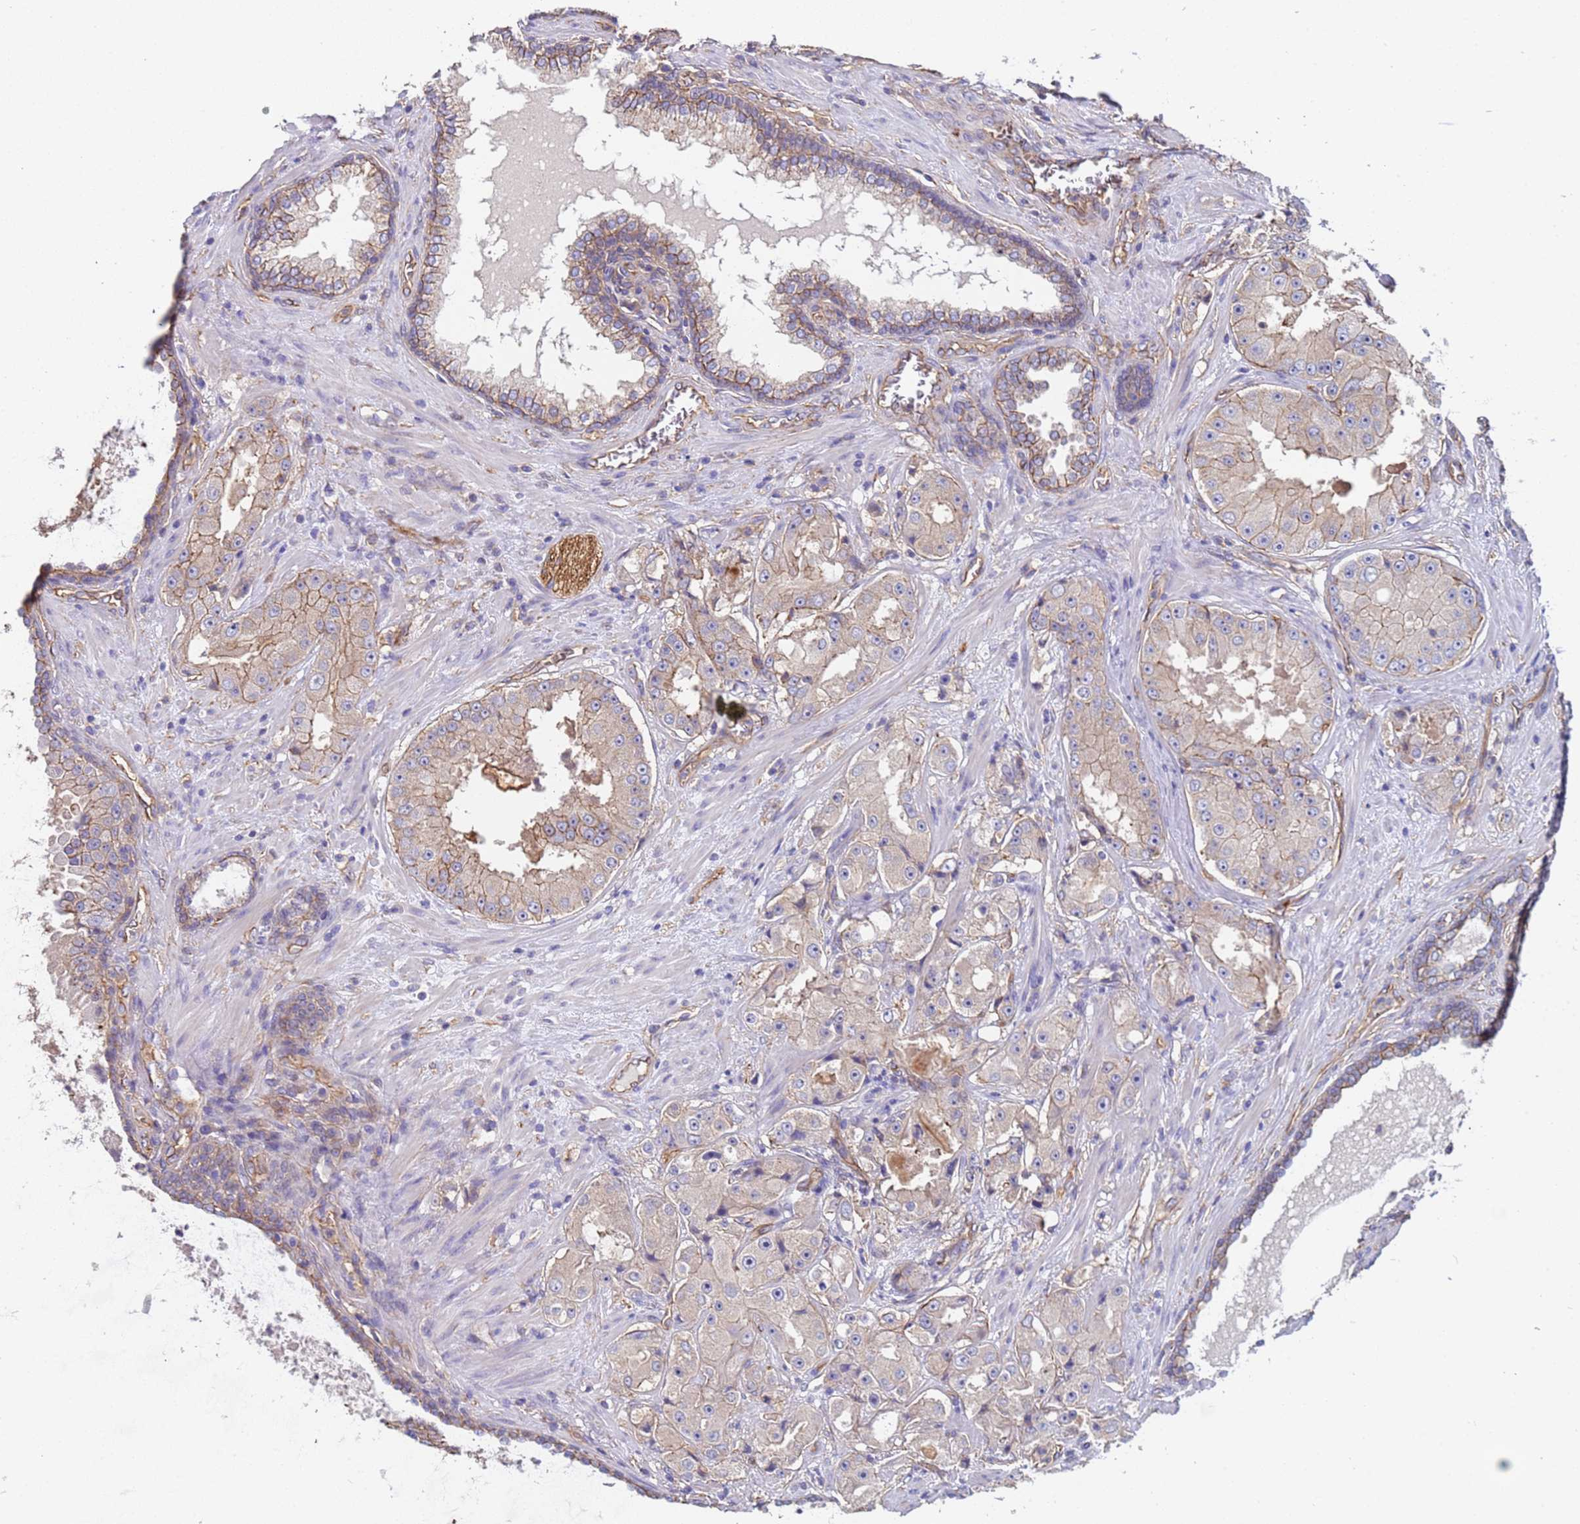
{"staining": {"intensity": "weak", "quantity": "25%-75%", "location": "cytoplasmic/membranous"}, "tissue": "prostate cancer", "cell_type": "Tumor cells", "image_type": "cancer", "snomed": [{"axis": "morphology", "description": "Adenocarcinoma, High grade"}, {"axis": "topography", "description": "Prostate"}], "caption": "Prostate cancer was stained to show a protein in brown. There is low levels of weak cytoplasmic/membranous positivity in about 25%-75% of tumor cells.", "gene": "ZNF248", "patient": {"sex": "male", "age": 73}}